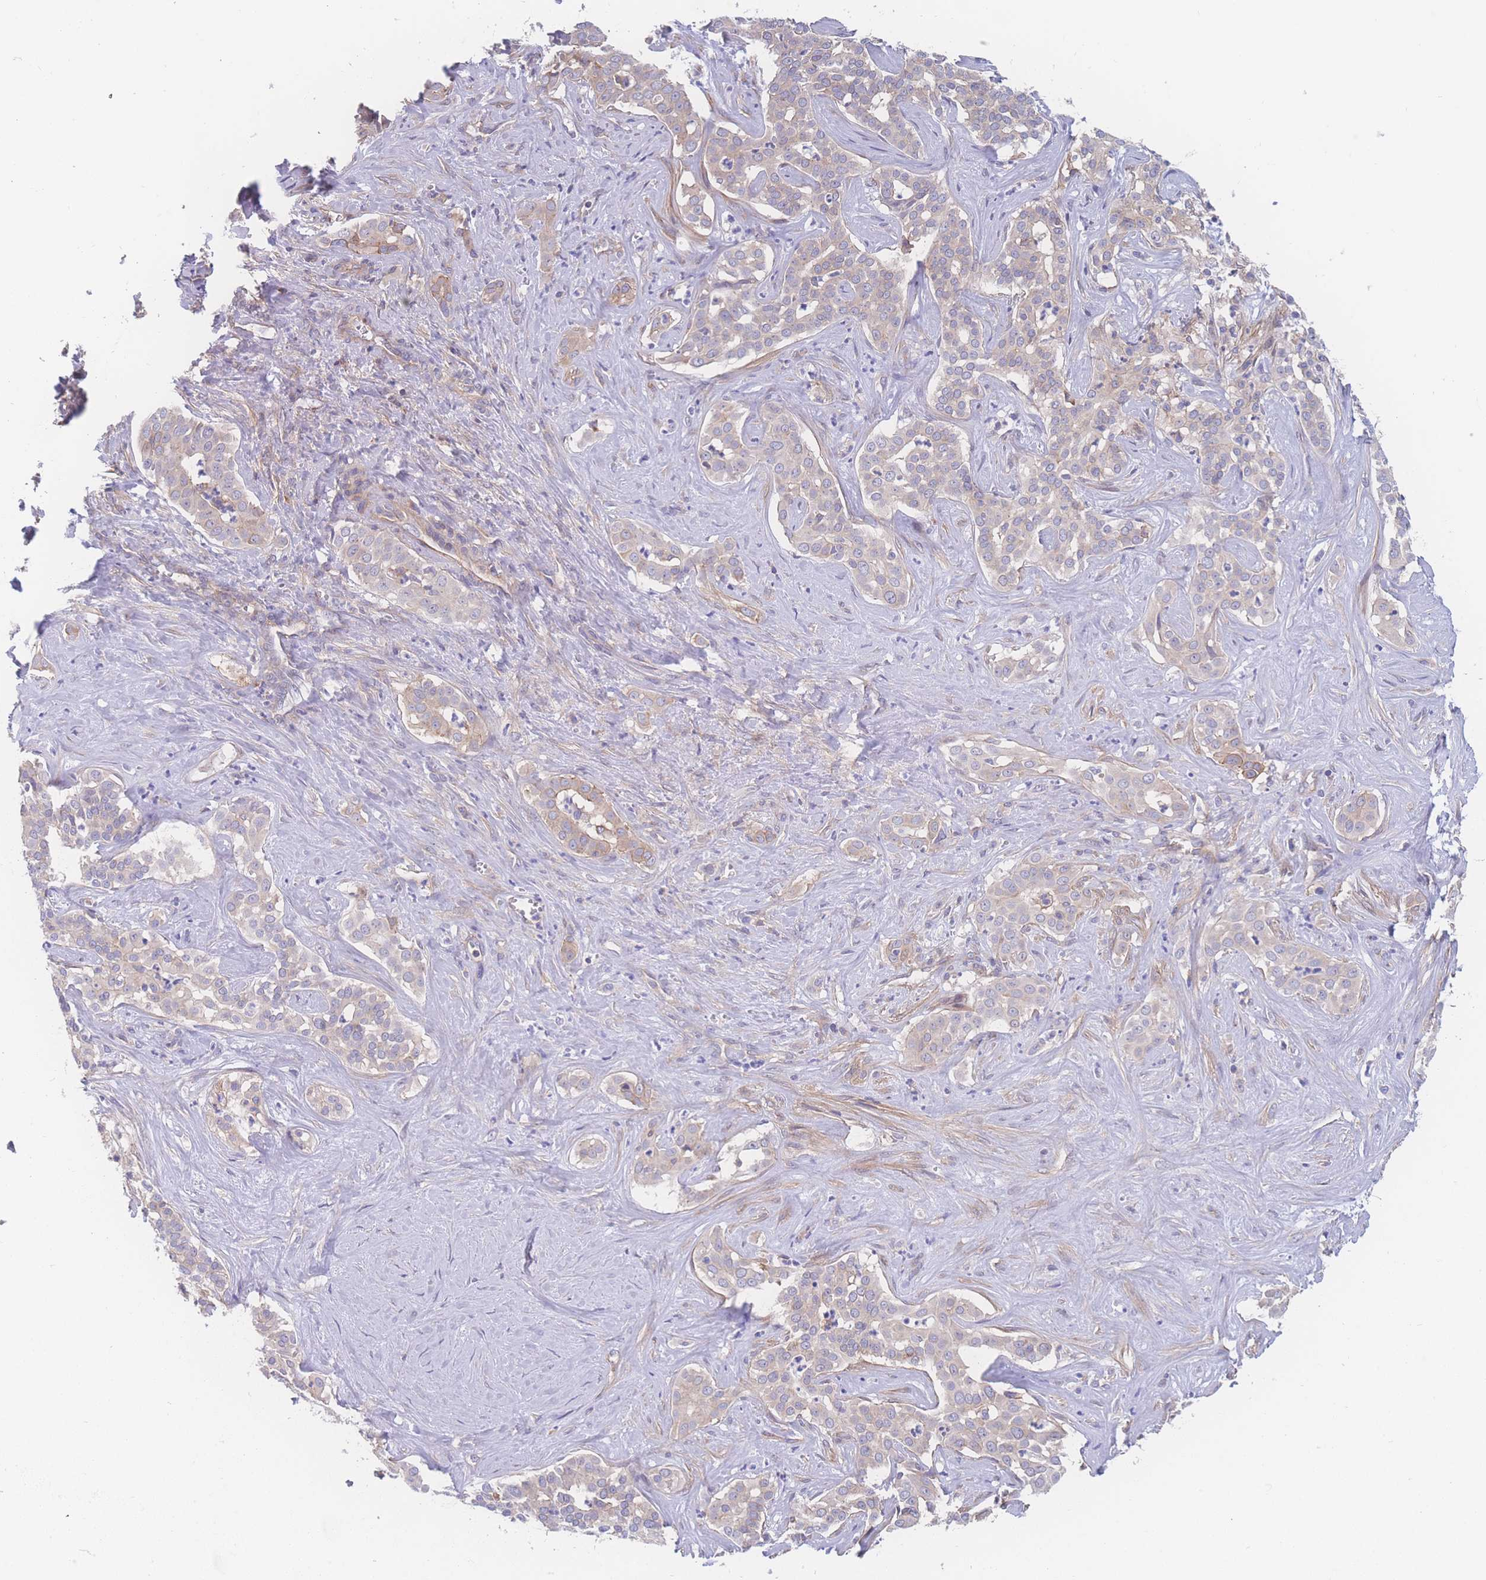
{"staining": {"intensity": "moderate", "quantity": "25%-75%", "location": "cytoplasmic/membranous"}, "tissue": "liver cancer", "cell_type": "Tumor cells", "image_type": "cancer", "snomed": [{"axis": "morphology", "description": "Cholangiocarcinoma"}, {"axis": "topography", "description": "Liver"}], "caption": "DAB immunohistochemical staining of human liver cancer exhibits moderate cytoplasmic/membranous protein expression in about 25%-75% of tumor cells. (DAB (3,3'-diaminobenzidine) IHC, brown staining for protein, blue staining for nuclei).", "gene": "CFAP97", "patient": {"sex": "male", "age": 67}}